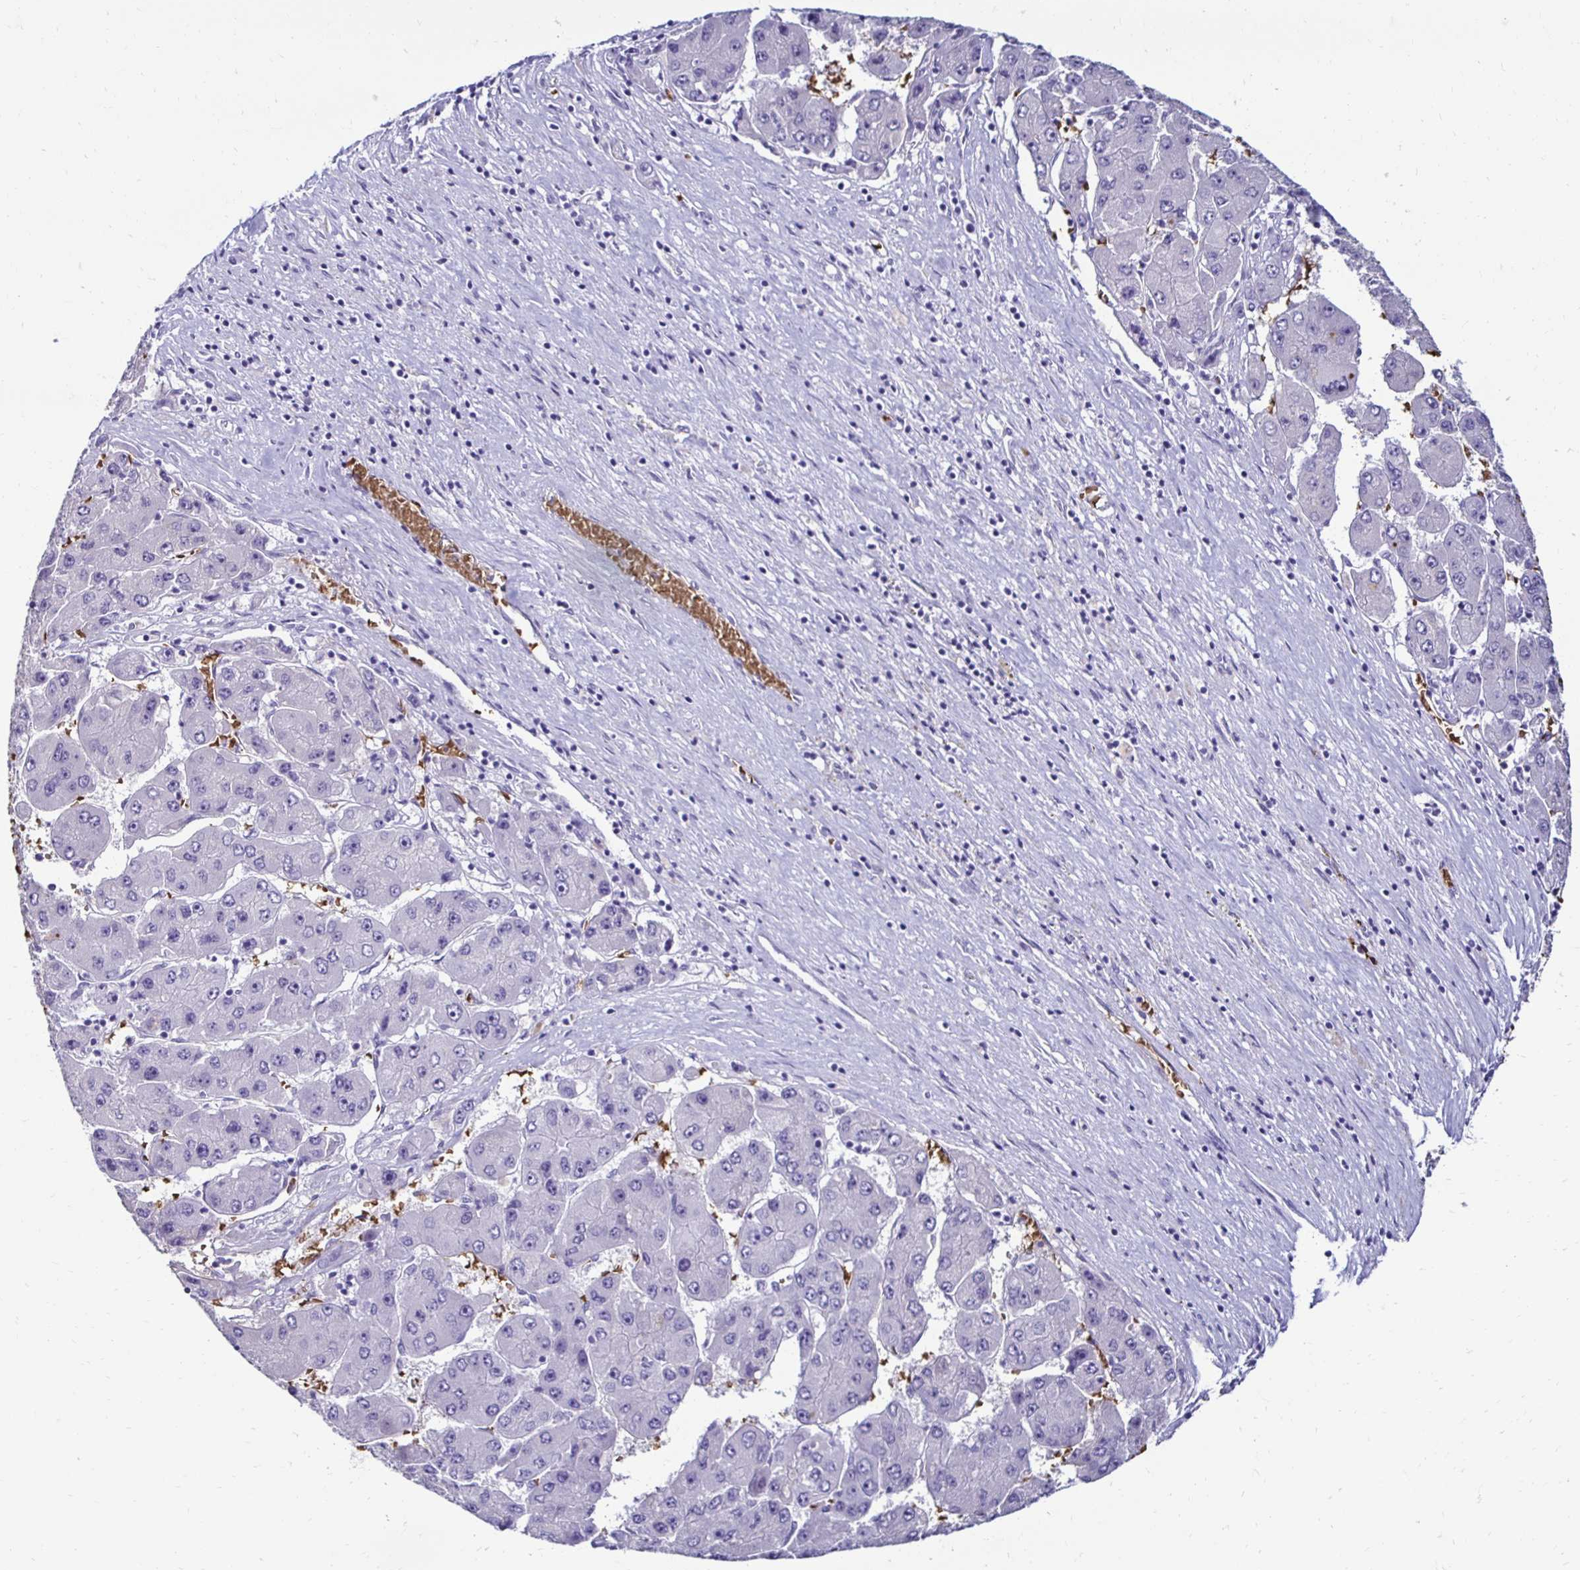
{"staining": {"intensity": "negative", "quantity": "none", "location": "none"}, "tissue": "liver cancer", "cell_type": "Tumor cells", "image_type": "cancer", "snomed": [{"axis": "morphology", "description": "Carcinoma, Hepatocellular, NOS"}, {"axis": "topography", "description": "Liver"}], "caption": "The image shows no staining of tumor cells in liver cancer.", "gene": "RHBDL3", "patient": {"sex": "female", "age": 61}}